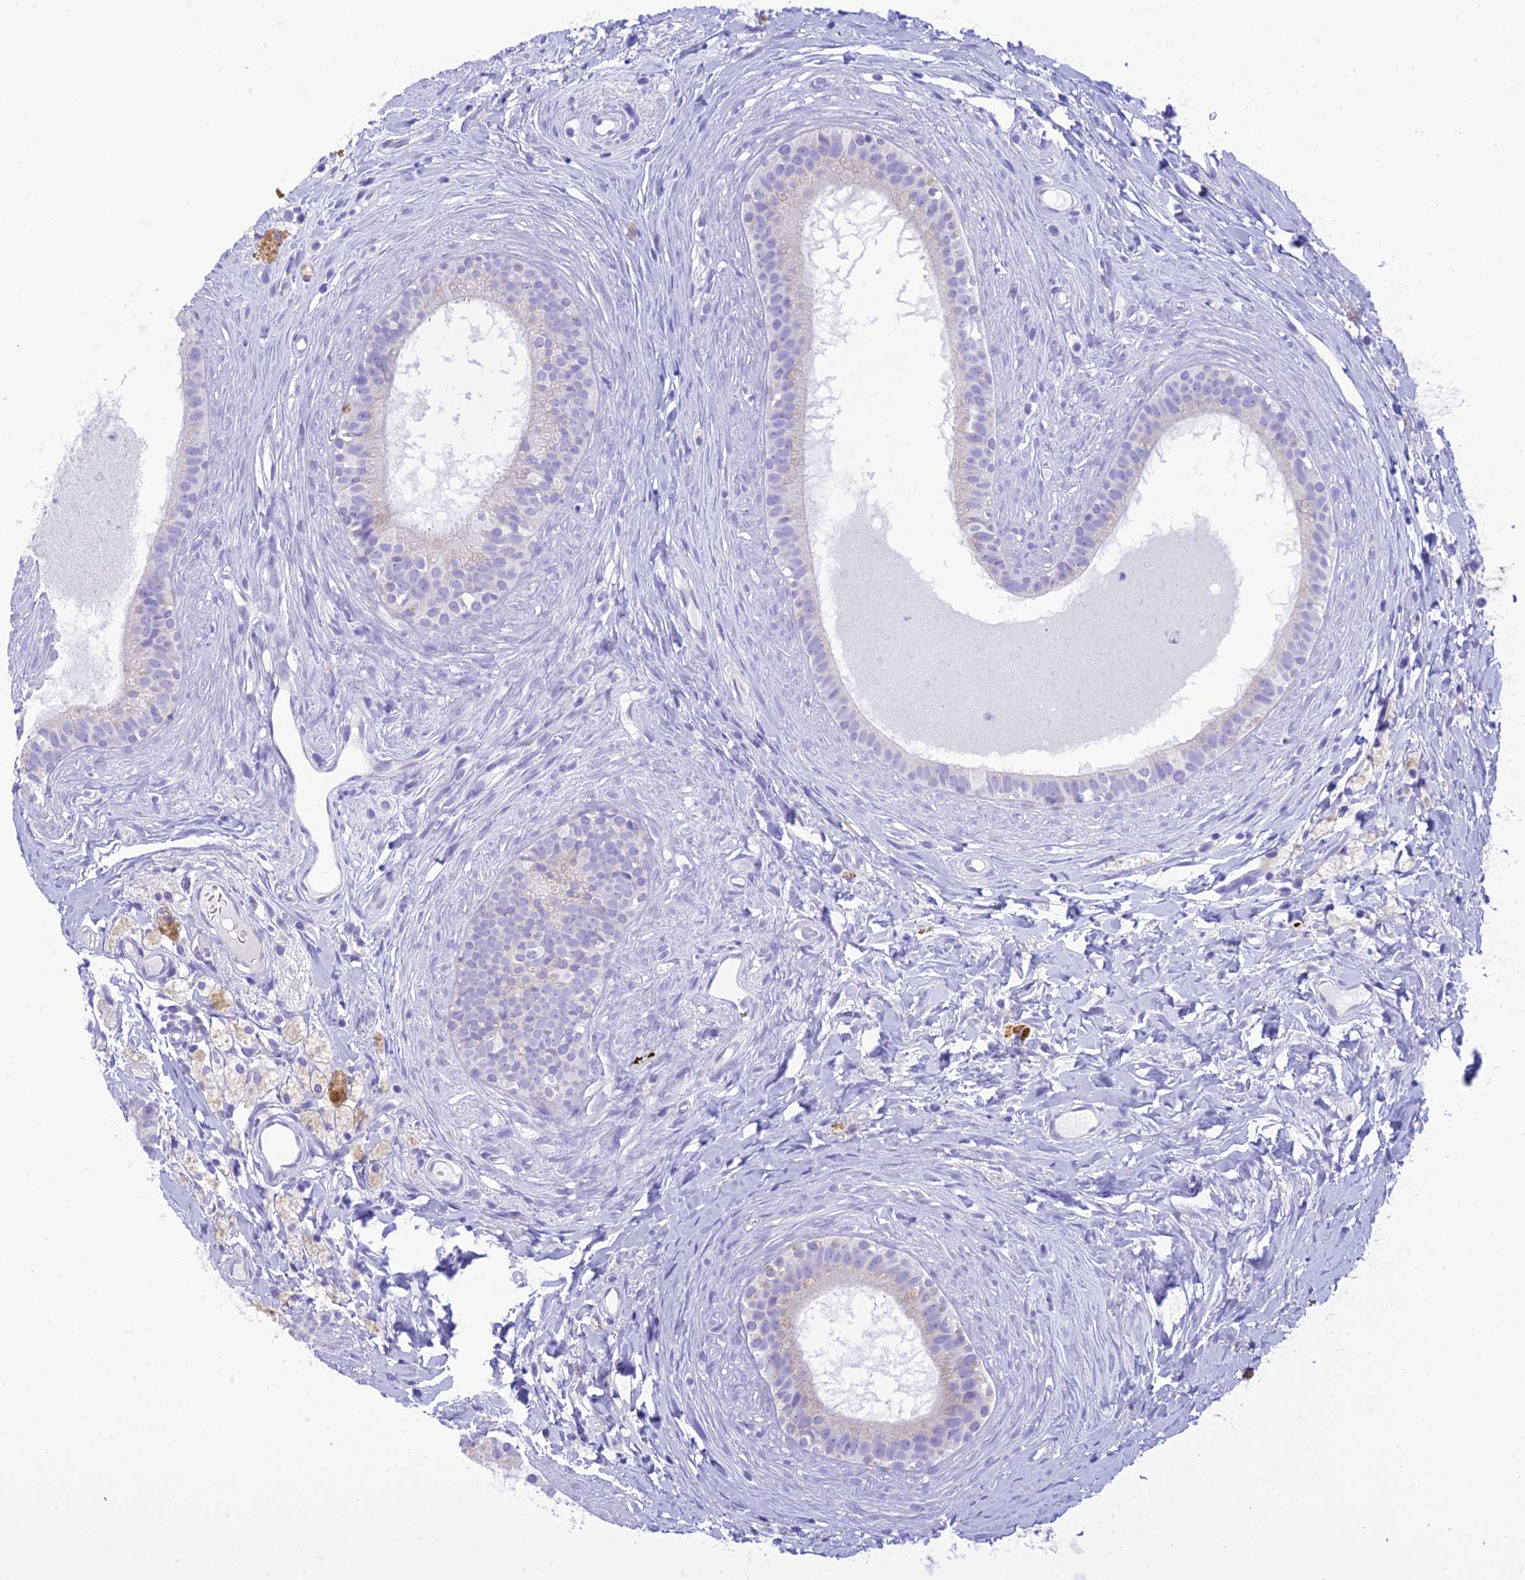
{"staining": {"intensity": "negative", "quantity": "none", "location": "none"}, "tissue": "epididymis", "cell_type": "Glandular cells", "image_type": "normal", "snomed": [{"axis": "morphology", "description": "Normal tissue, NOS"}, {"axis": "topography", "description": "Epididymis"}], "caption": "IHC histopathology image of benign epididymis: epididymis stained with DAB (3,3'-diaminobenzidine) exhibits no significant protein staining in glandular cells.", "gene": "DHDH", "patient": {"sex": "male", "age": 80}}